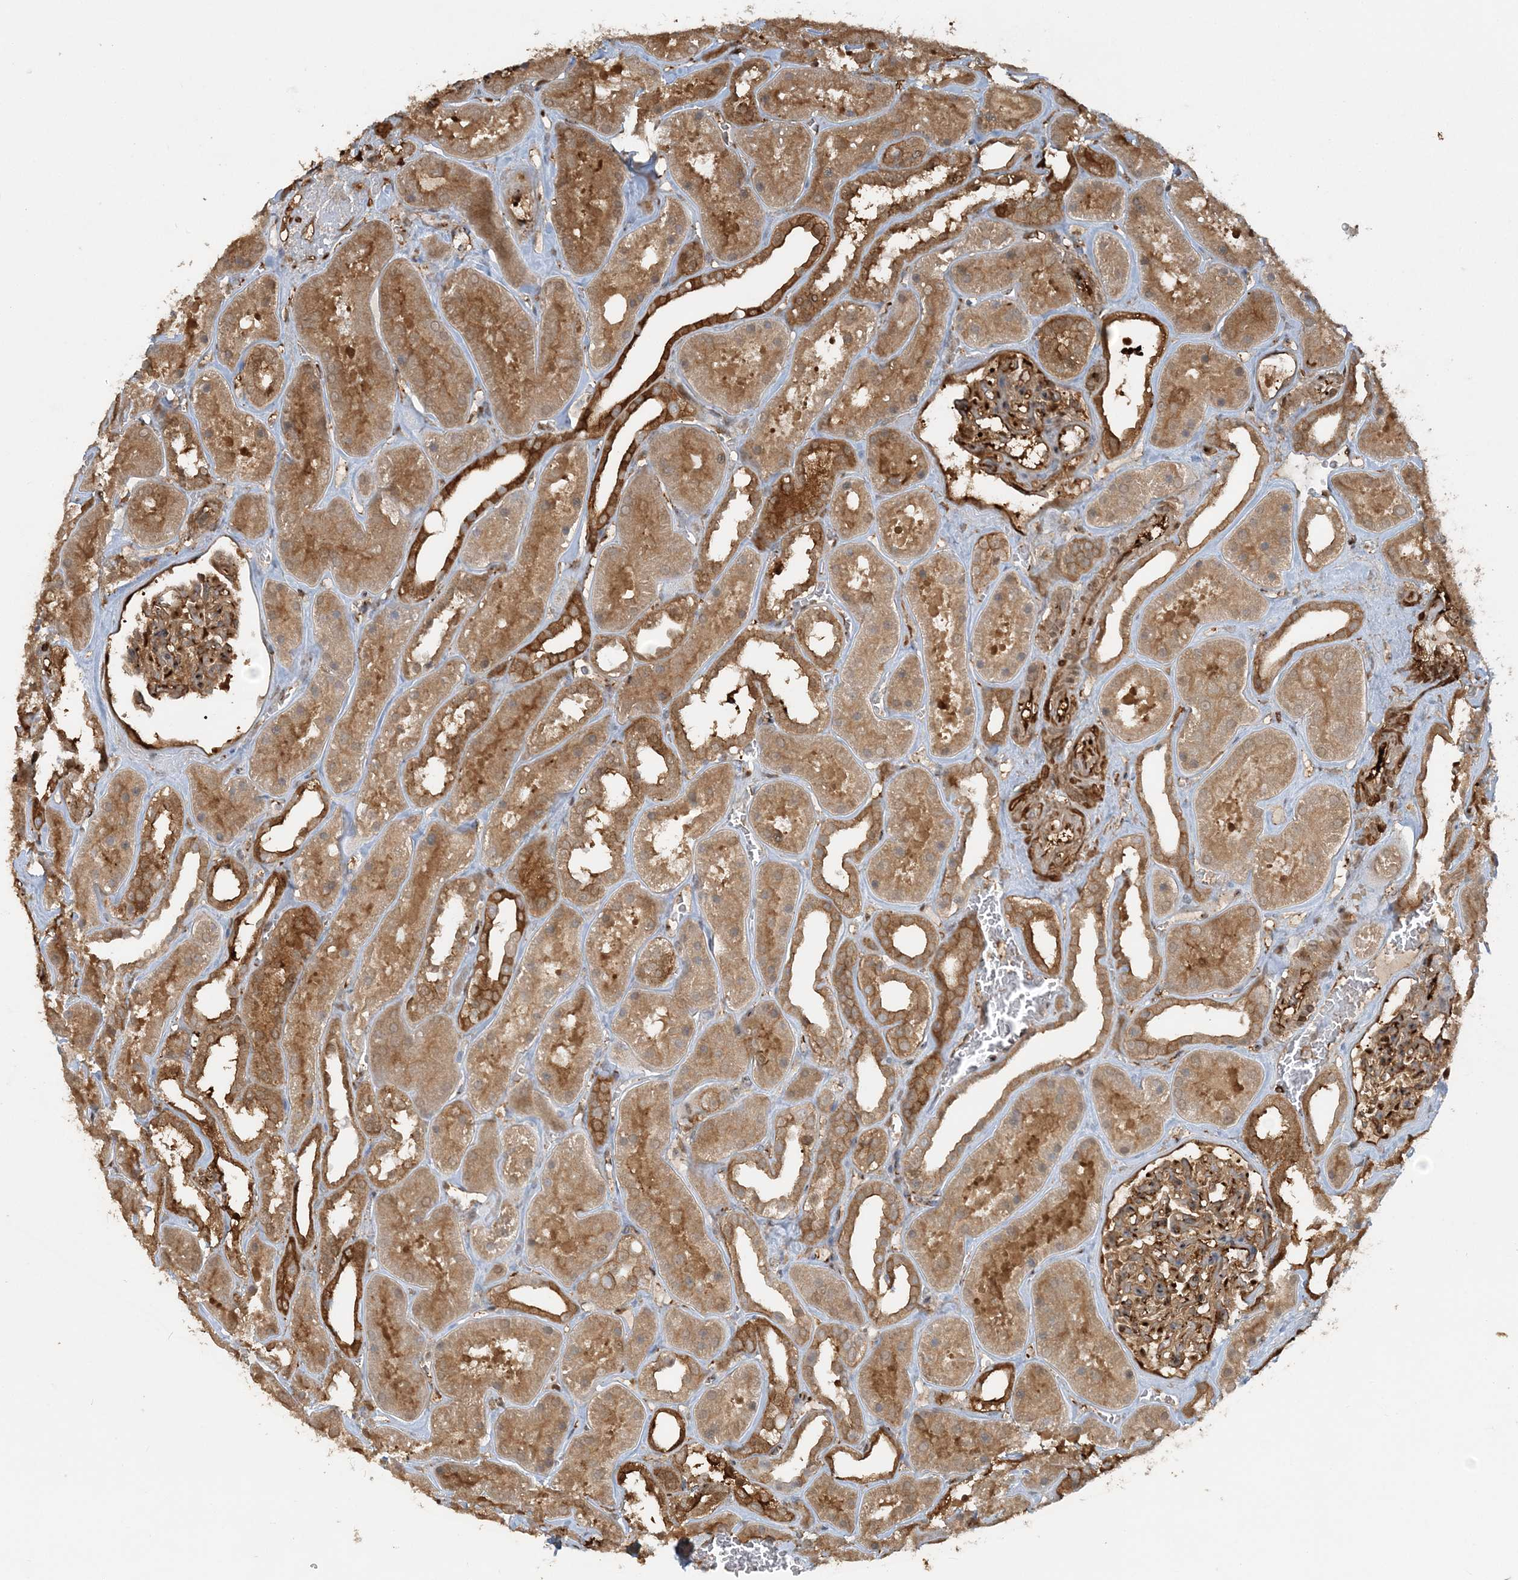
{"staining": {"intensity": "strong", "quantity": ">75%", "location": "cytoplasmic/membranous"}, "tissue": "kidney", "cell_type": "Cells in glomeruli", "image_type": "normal", "snomed": [{"axis": "morphology", "description": "Normal tissue, NOS"}, {"axis": "topography", "description": "Kidney"}], "caption": "DAB immunohistochemical staining of benign human kidney shows strong cytoplasmic/membranous protein expression in approximately >75% of cells in glomeruli. The staining is performed using DAB (3,3'-diaminobenzidine) brown chromogen to label protein expression. The nuclei are counter-stained blue using hematoxylin.", "gene": "DSTN", "patient": {"sex": "female", "age": 41}}